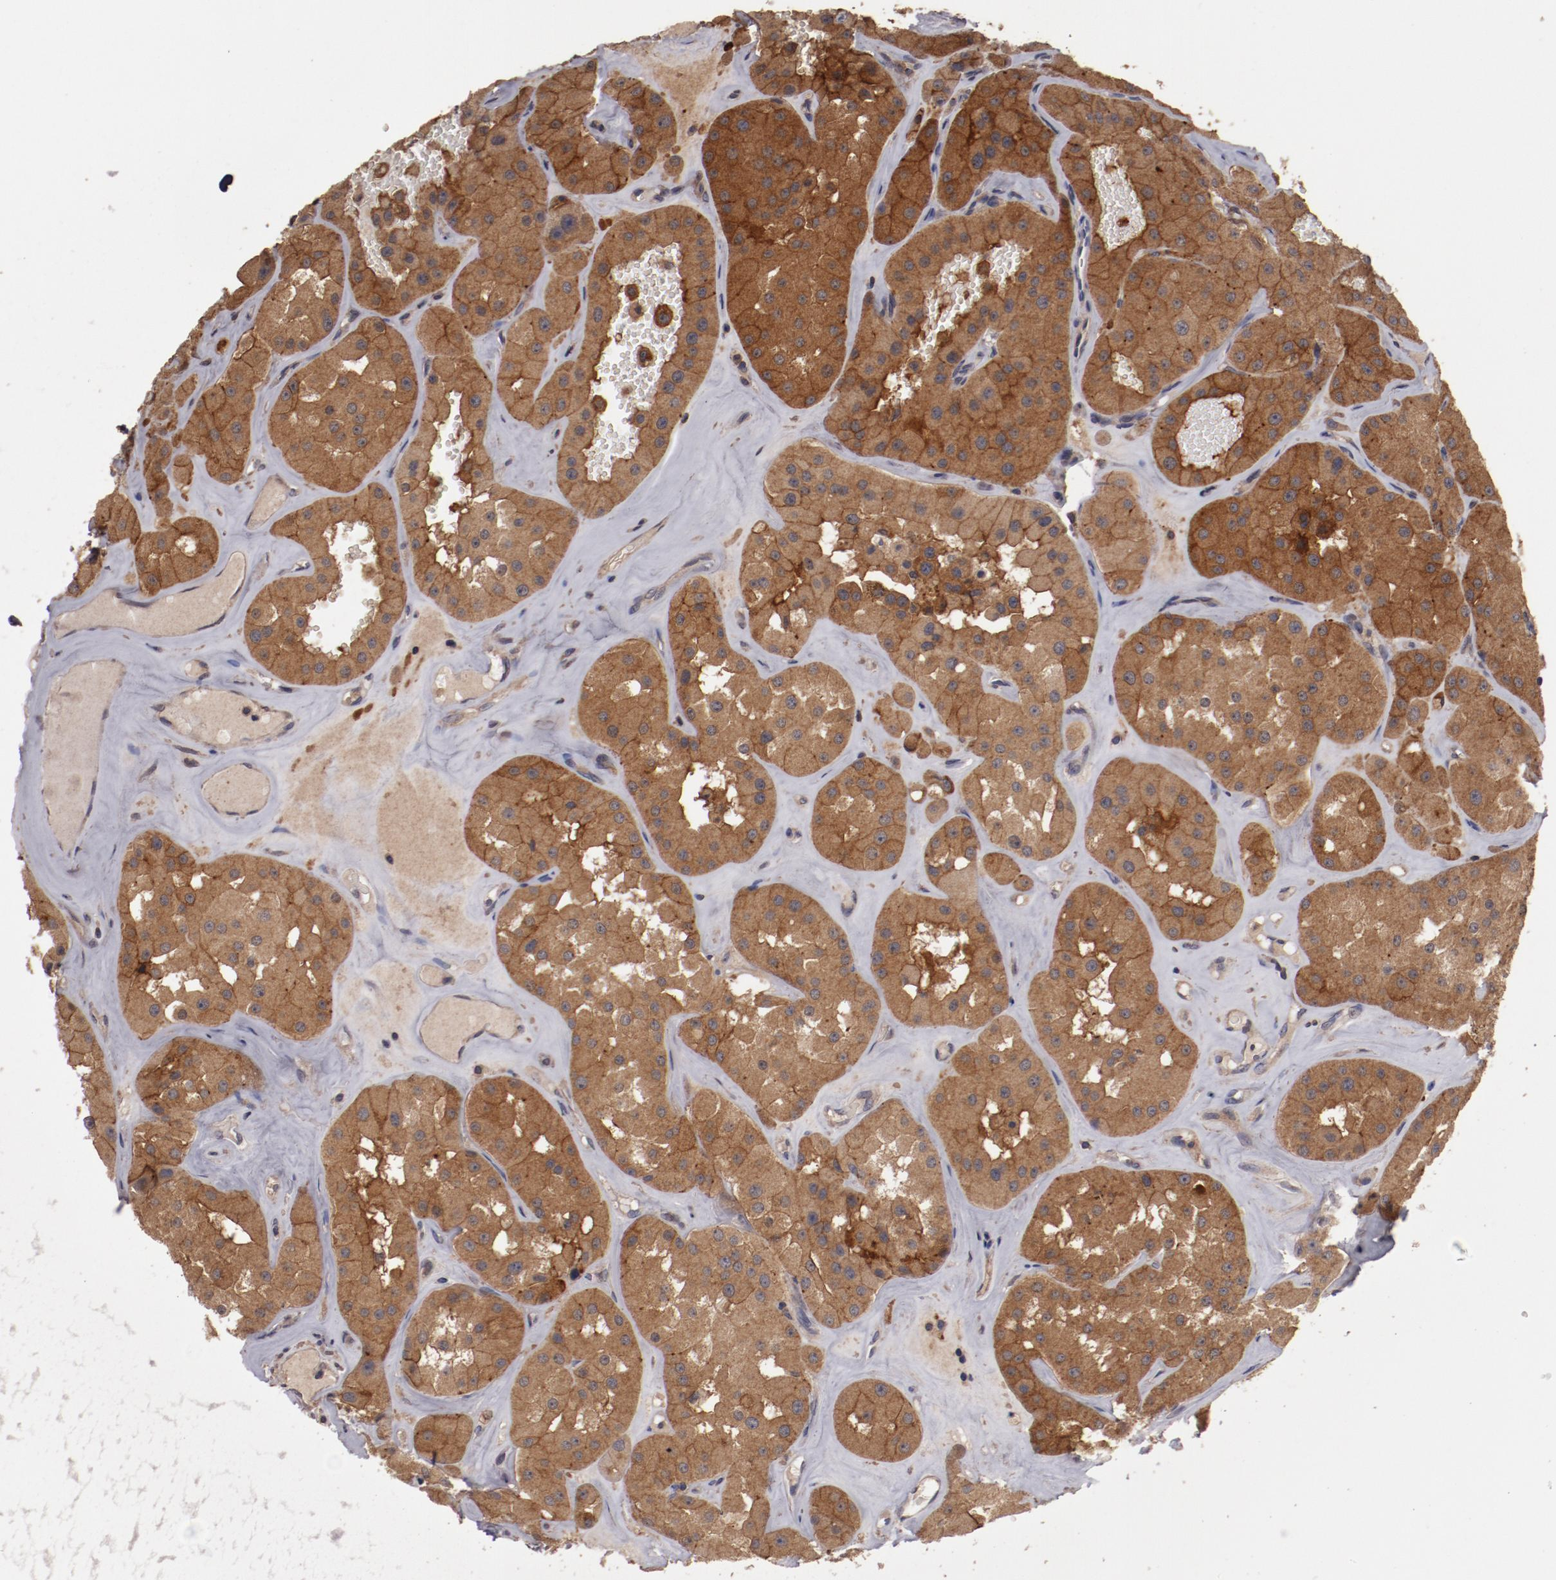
{"staining": {"intensity": "strong", "quantity": ">75%", "location": "cytoplasmic/membranous"}, "tissue": "renal cancer", "cell_type": "Tumor cells", "image_type": "cancer", "snomed": [{"axis": "morphology", "description": "Adenocarcinoma, uncertain malignant potential"}, {"axis": "topography", "description": "Kidney"}], "caption": "Approximately >75% of tumor cells in adenocarcinoma,  uncertain malignant potential (renal) show strong cytoplasmic/membranous protein expression as visualized by brown immunohistochemical staining.", "gene": "LRRC75B", "patient": {"sex": "male", "age": 63}}